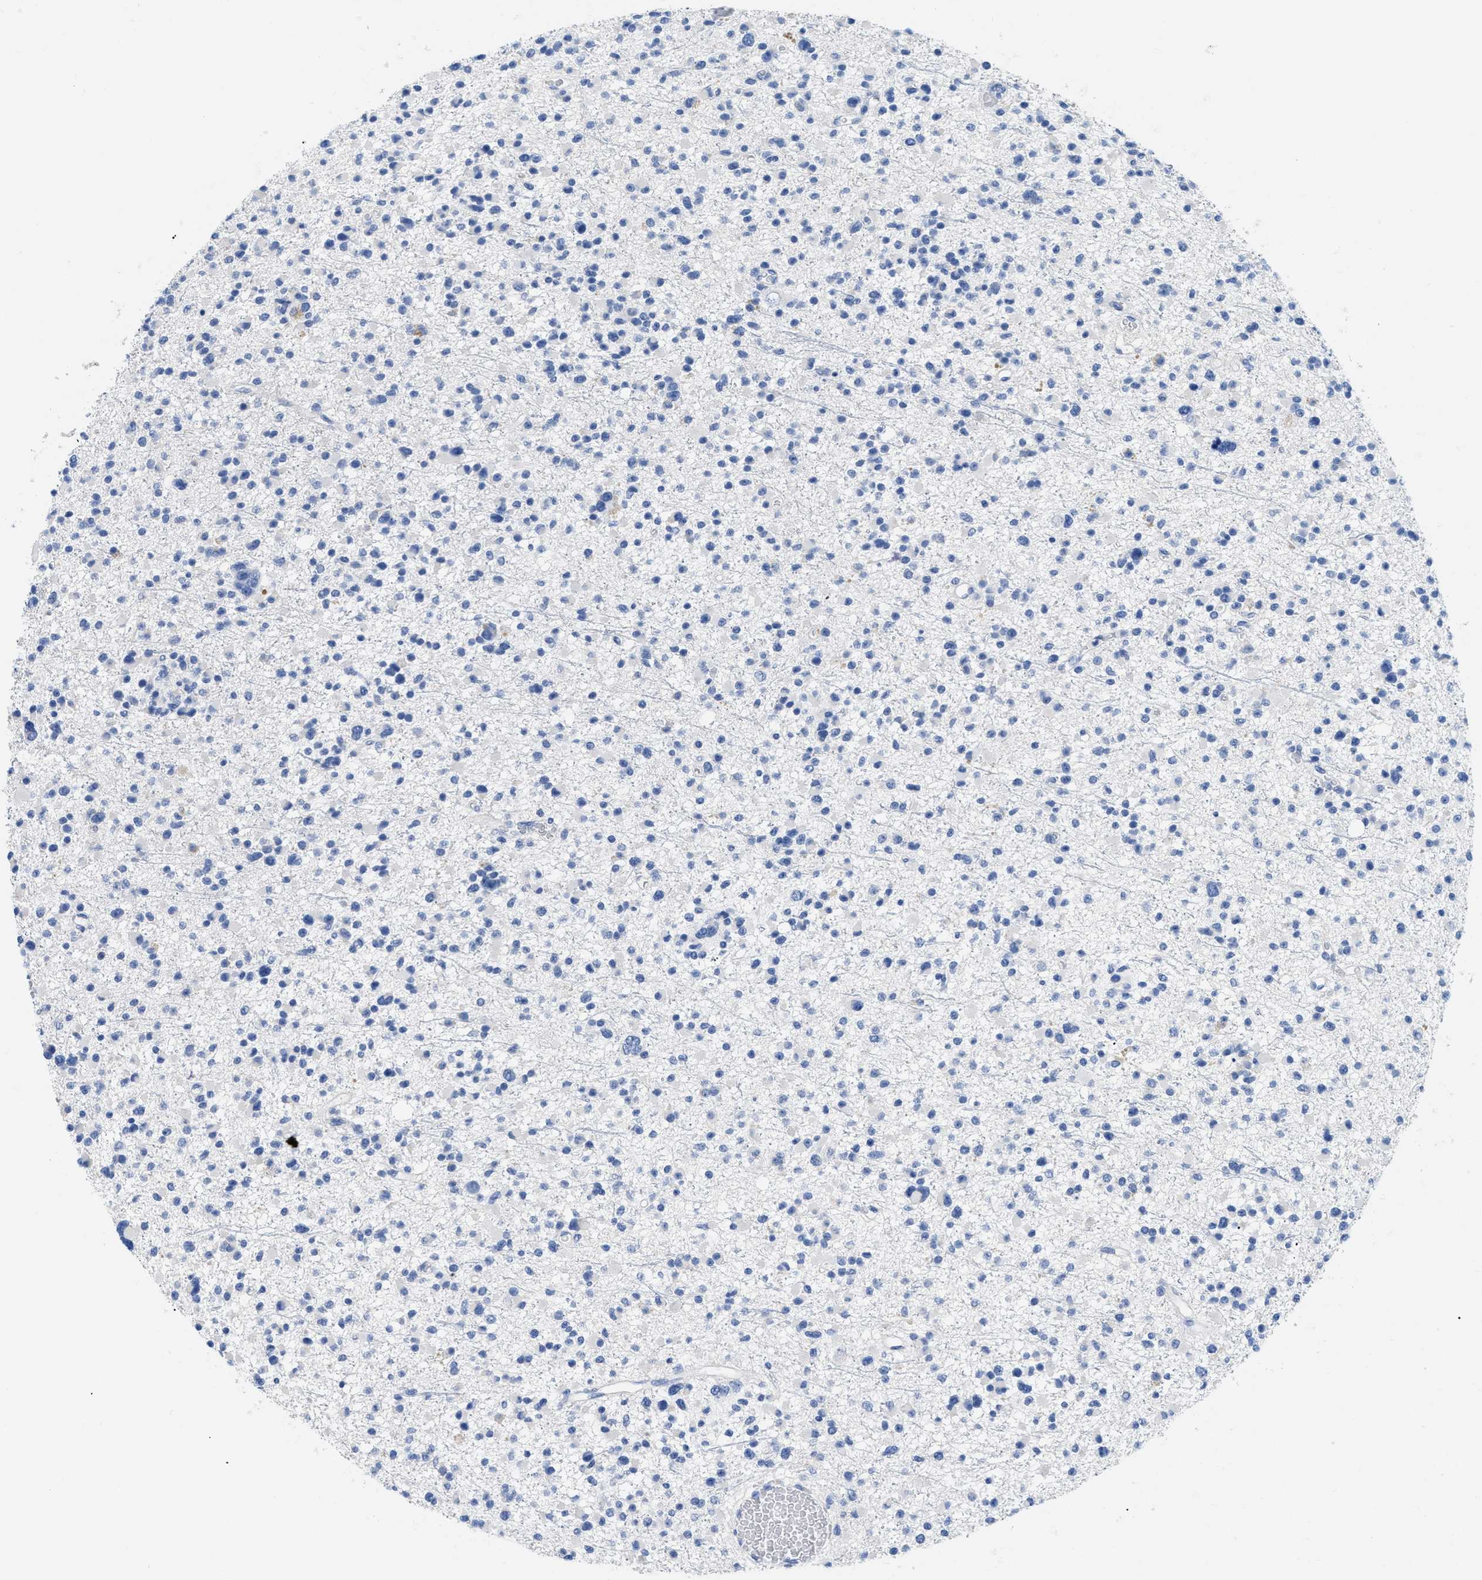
{"staining": {"intensity": "negative", "quantity": "none", "location": "none"}, "tissue": "glioma", "cell_type": "Tumor cells", "image_type": "cancer", "snomed": [{"axis": "morphology", "description": "Glioma, malignant, Low grade"}, {"axis": "topography", "description": "Brain"}], "caption": "DAB (3,3'-diaminobenzidine) immunohistochemical staining of malignant glioma (low-grade) reveals no significant expression in tumor cells.", "gene": "APOBEC2", "patient": {"sex": "female", "age": 22}}